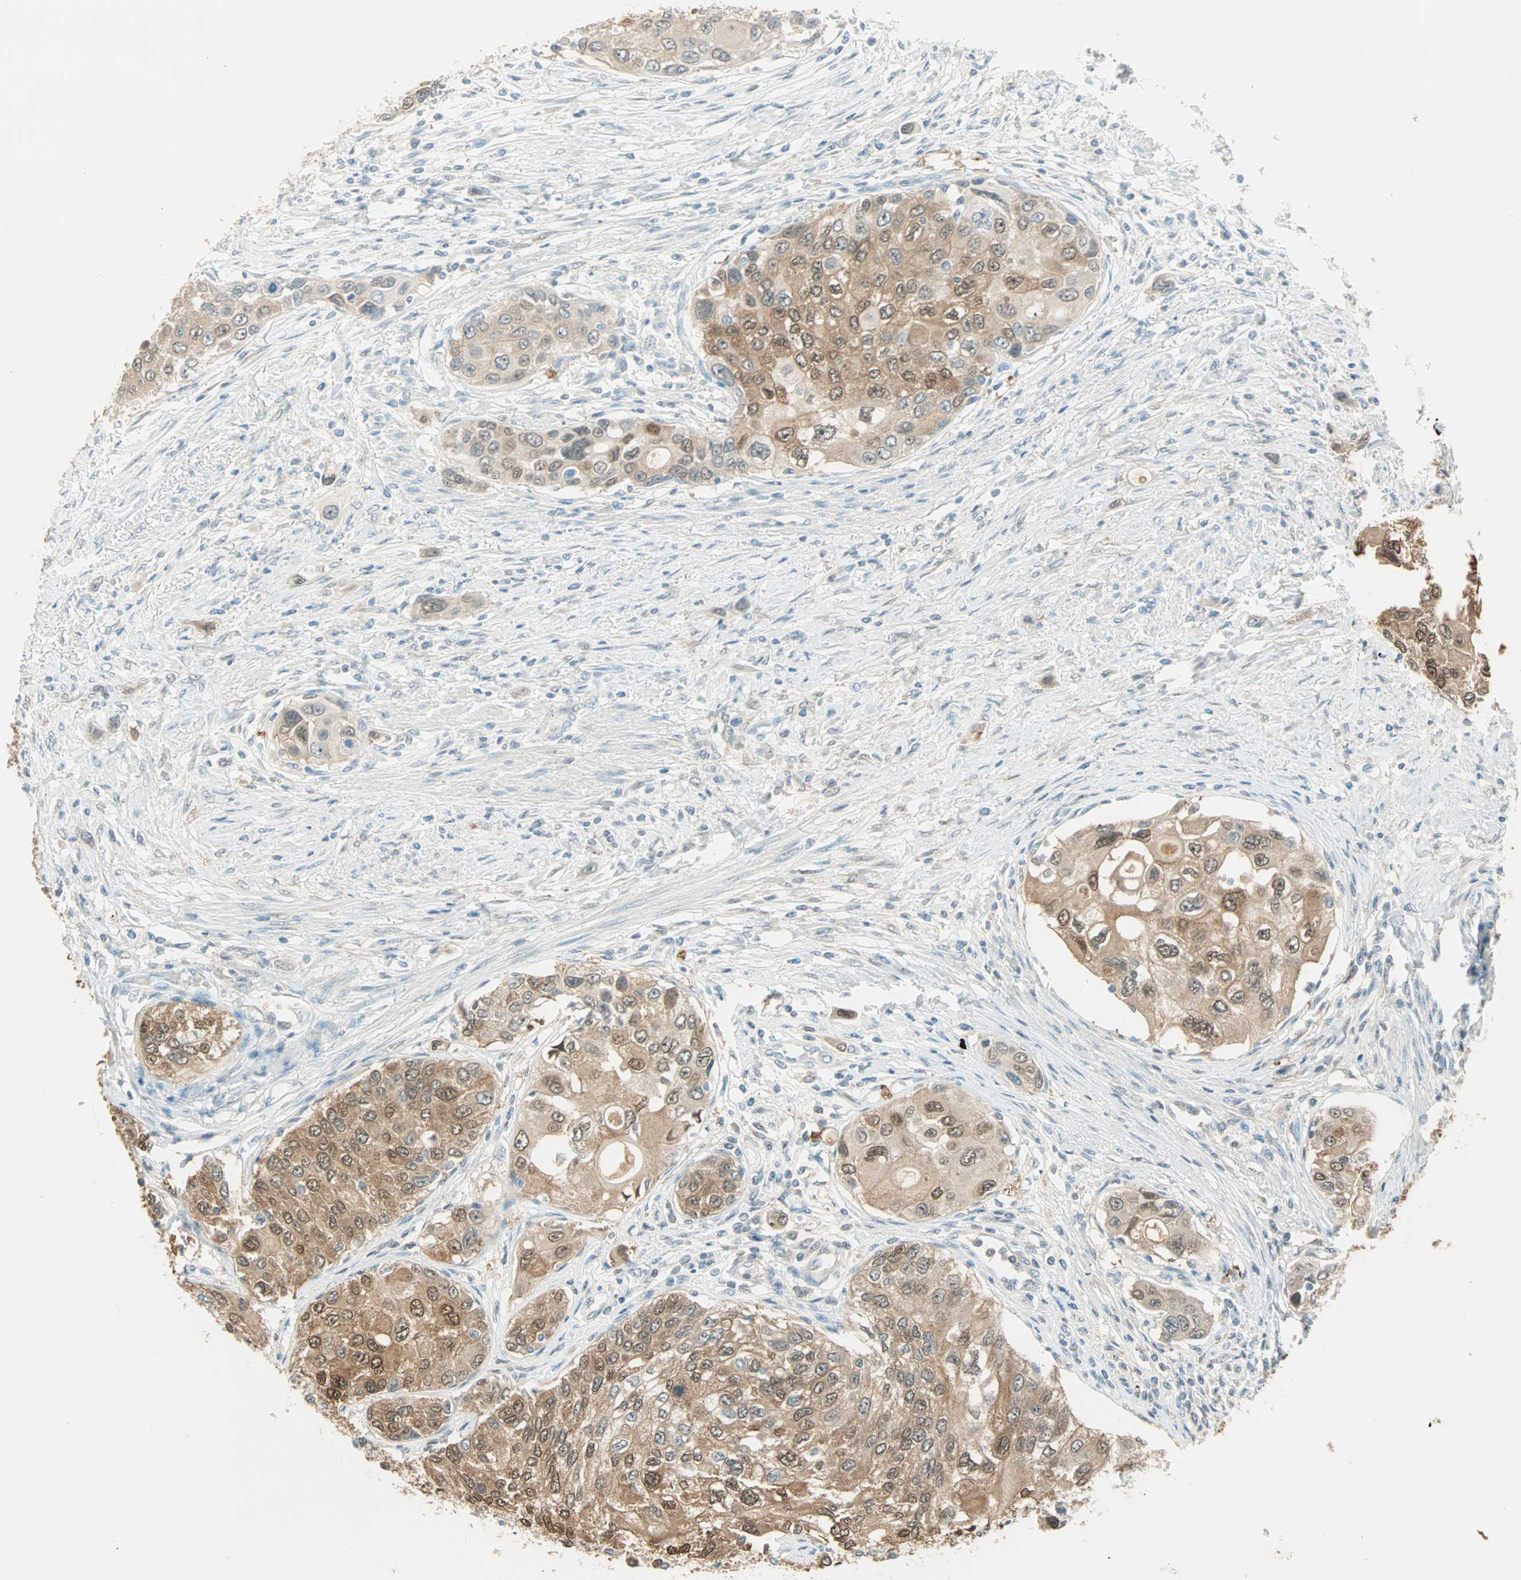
{"staining": {"intensity": "moderate", "quantity": ">75%", "location": "cytoplasmic/membranous,nuclear"}, "tissue": "urothelial cancer", "cell_type": "Tumor cells", "image_type": "cancer", "snomed": [{"axis": "morphology", "description": "Urothelial carcinoma, High grade"}, {"axis": "topography", "description": "Urinary bladder"}], "caption": "Tumor cells show medium levels of moderate cytoplasmic/membranous and nuclear staining in about >75% of cells in urothelial cancer.", "gene": "S100A1", "patient": {"sex": "female", "age": 56}}